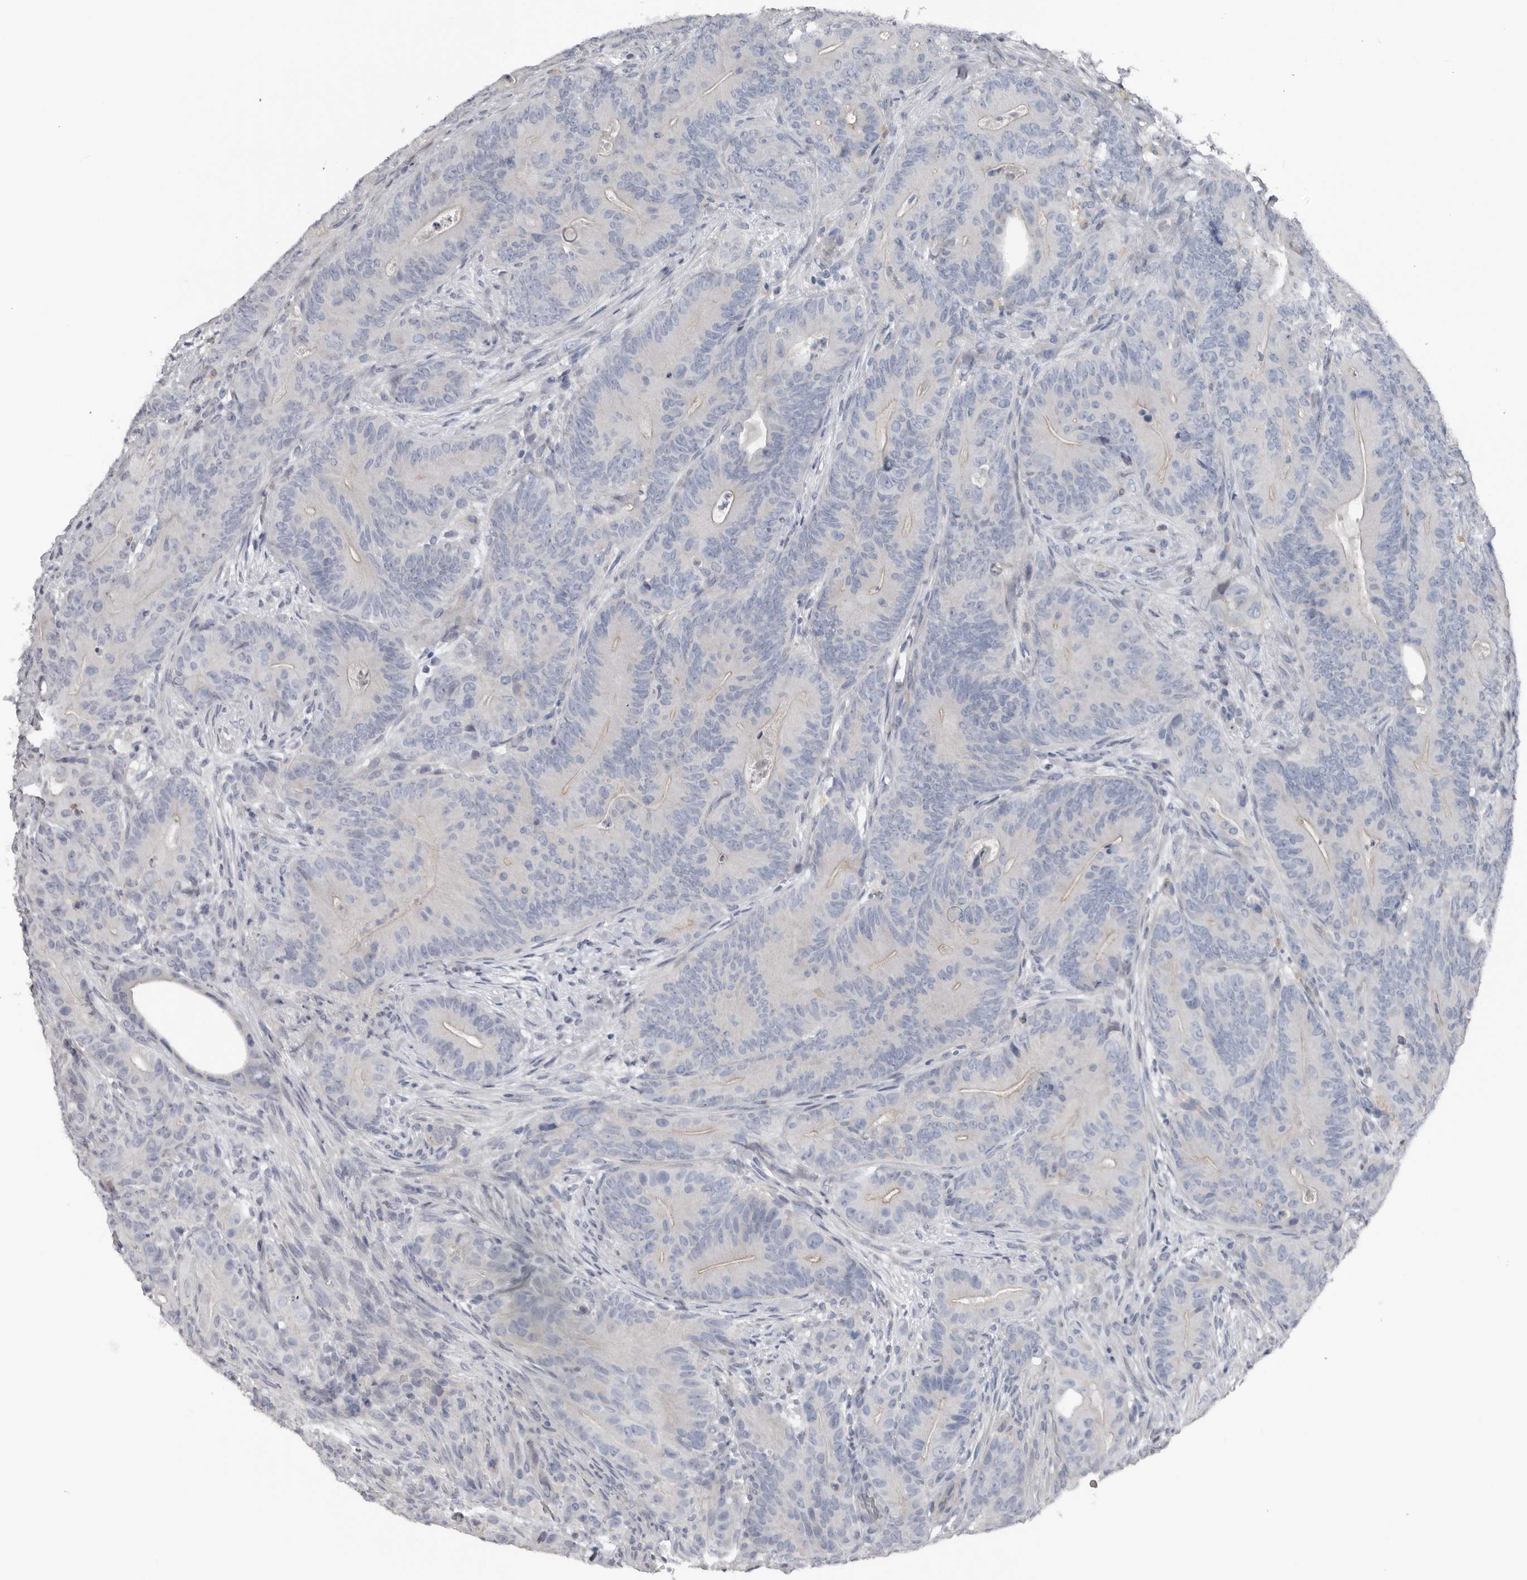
{"staining": {"intensity": "negative", "quantity": "none", "location": "none"}, "tissue": "colorectal cancer", "cell_type": "Tumor cells", "image_type": "cancer", "snomed": [{"axis": "morphology", "description": "Normal tissue, NOS"}, {"axis": "topography", "description": "Colon"}], "caption": "A photomicrograph of colorectal cancer stained for a protein reveals no brown staining in tumor cells.", "gene": "FABP7", "patient": {"sex": "female", "age": 82}}